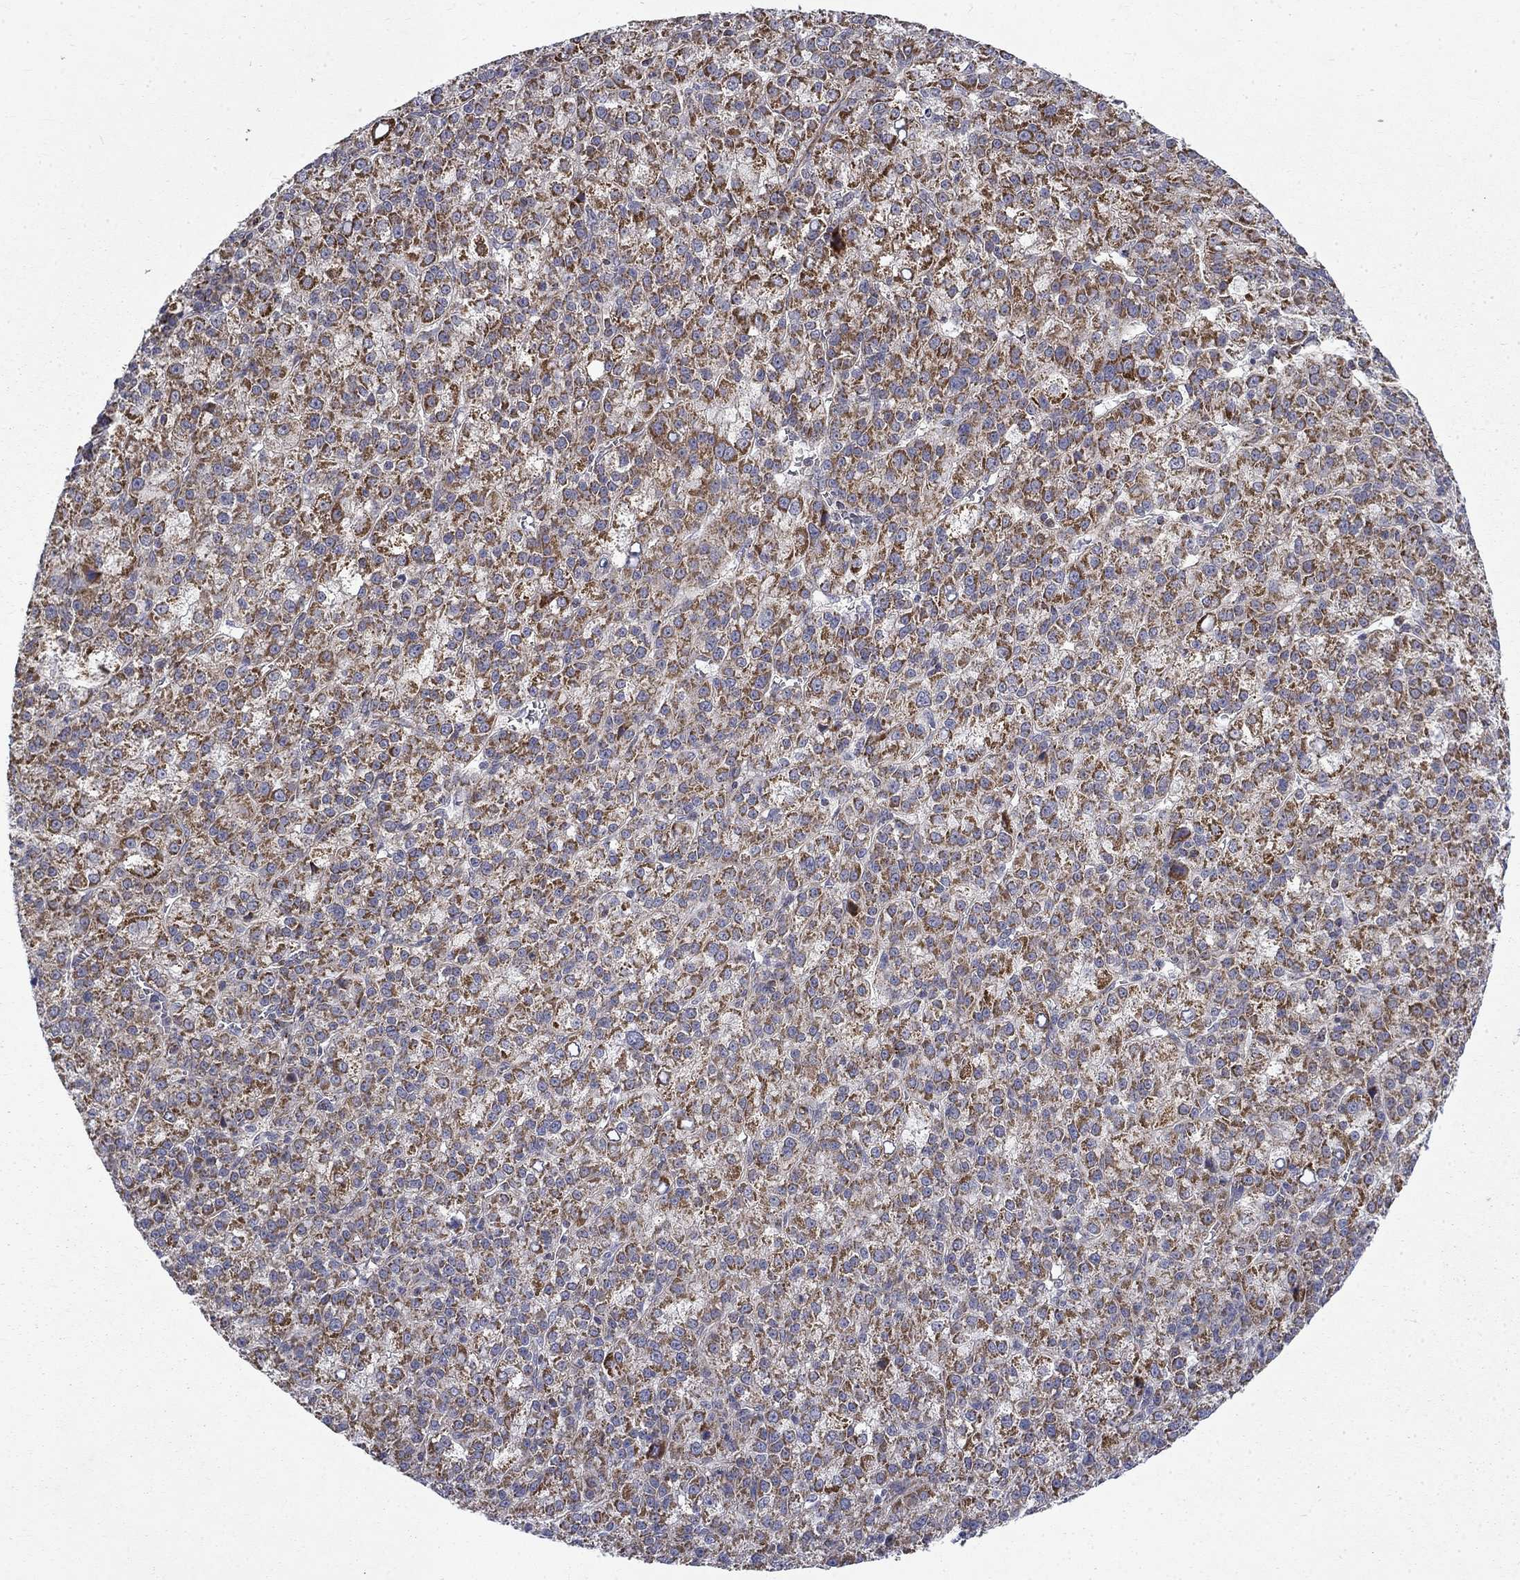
{"staining": {"intensity": "strong", "quantity": "25%-75%", "location": "cytoplasmic/membranous"}, "tissue": "liver cancer", "cell_type": "Tumor cells", "image_type": "cancer", "snomed": [{"axis": "morphology", "description": "Carcinoma, Hepatocellular, NOS"}, {"axis": "topography", "description": "Liver"}], "caption": "Liver cancer tissue demonstrates strong cytoplasmic/membranous staining in about 25%-75% of tumor cells, visualized by immunohistochemistry.", "gene": "PCBP3", "patient": {"sex": "female", "age": 60}}